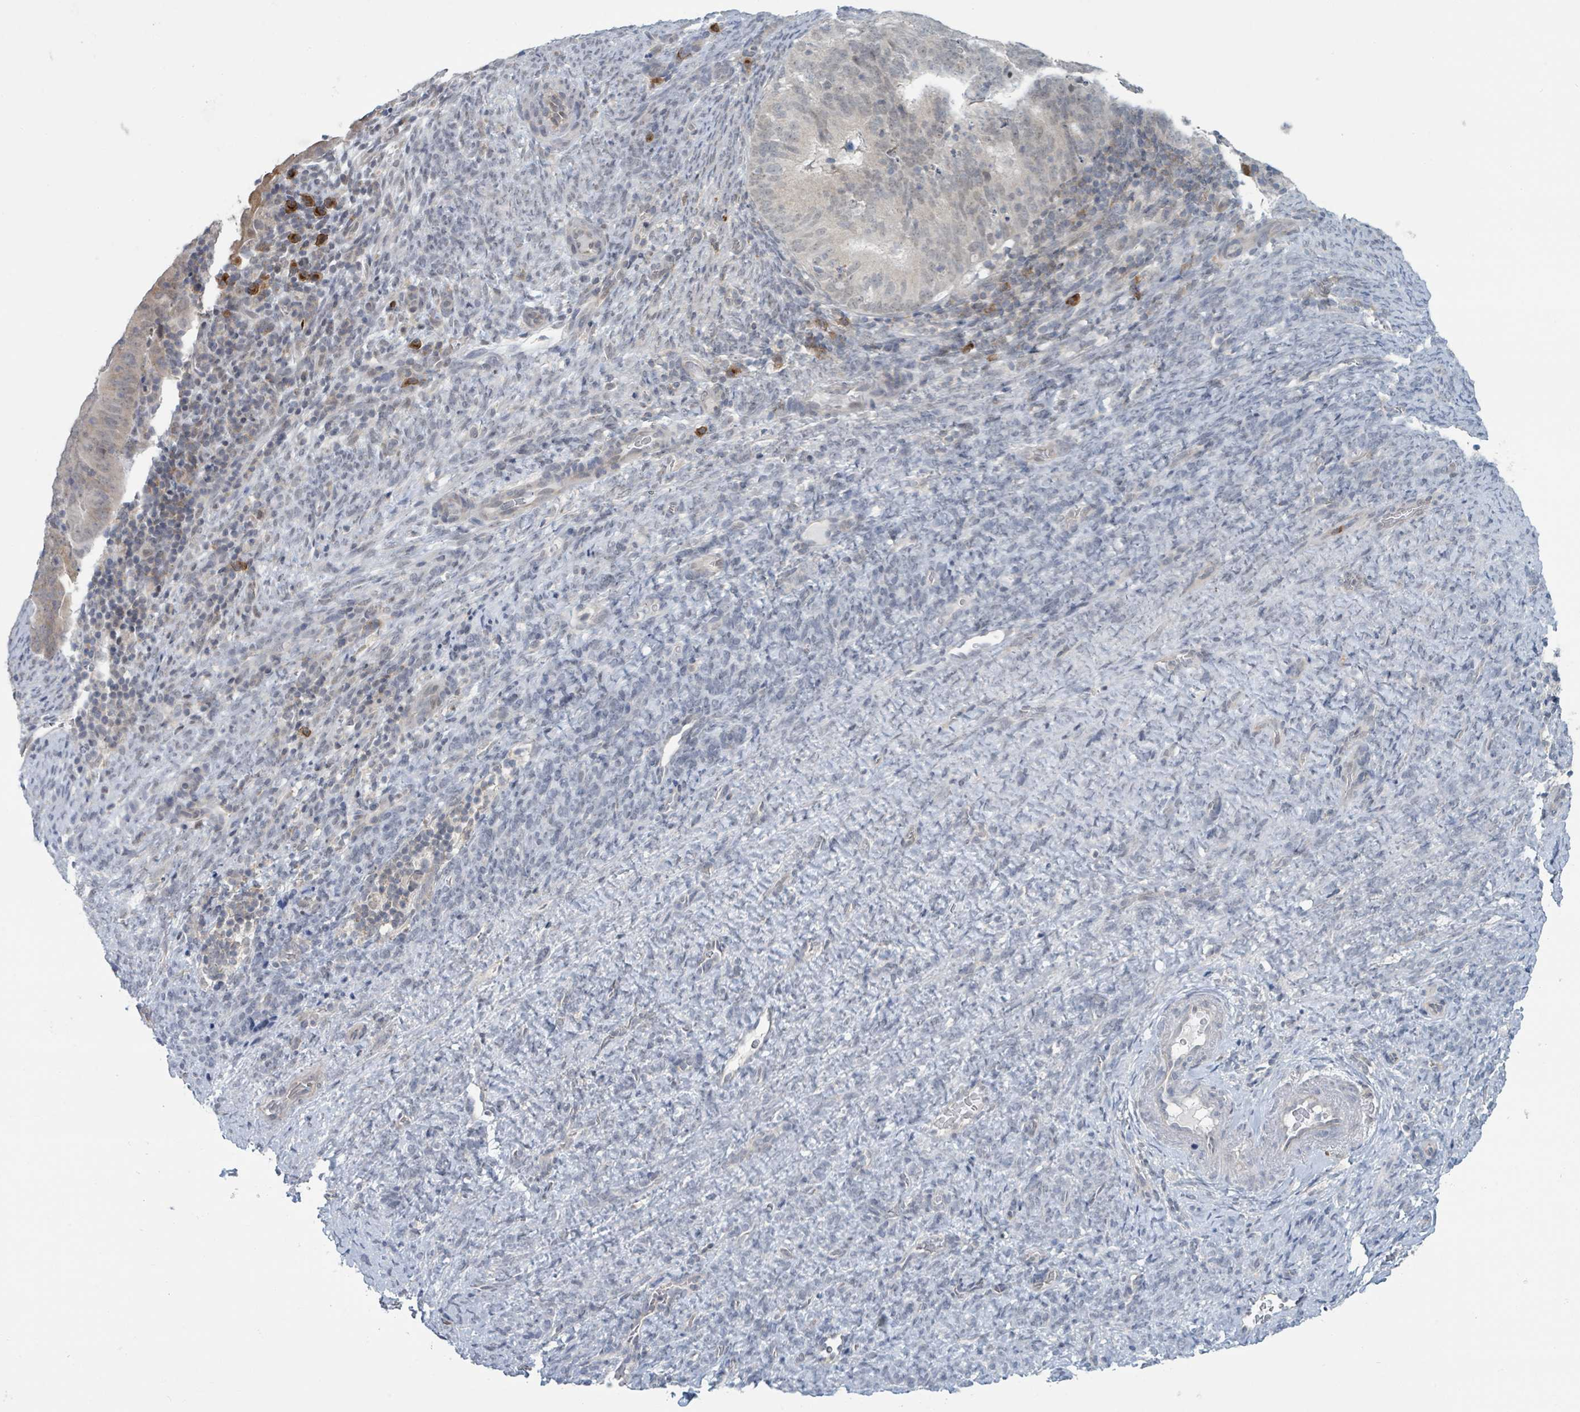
{"staining": {"intensity": "moderate", "quantity": "25%-75%", "location": "cytoplasmic/membranous"}, "tissue": "endometrial cancer", "cell_type": "Tumor cells", "image_type": "cancer", "snomed": [{"axis": "morphology", "description": "Adenocarcinoma, NOS"}, {"axis": "topography", "description": "Endometrium"}], "caption": "Immunohistochemistry (IHC) of human endometrial cancer exhibits medium levels of moderate cytoplasmic/membranous staining in about 25%-75% of tumor cells.", "gene": "ANKRD55", "patient": {"sex": "female", "age": 70}}